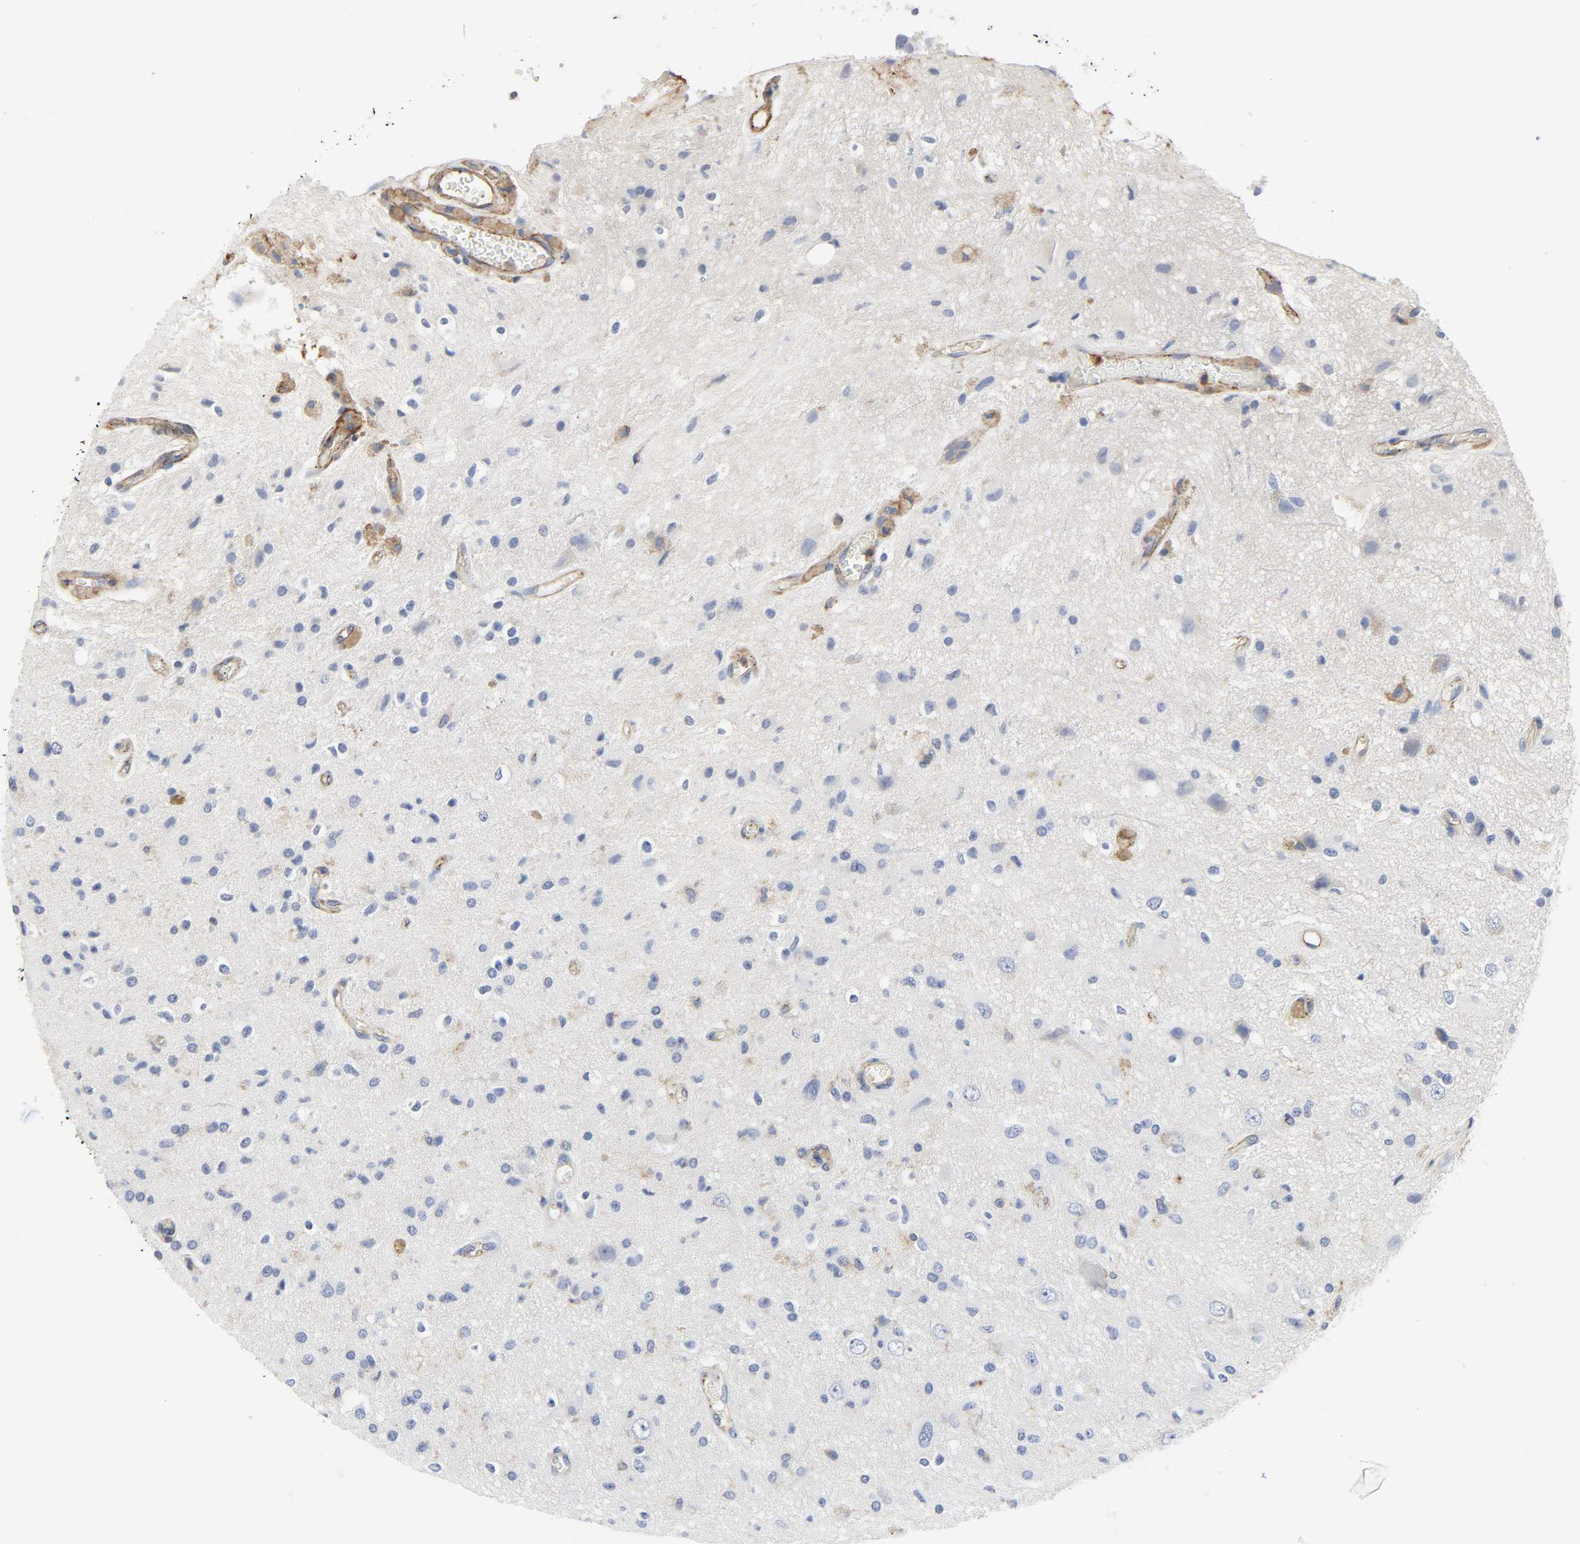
{"staining": {"intensity": "negative", "quantity": "none", "location": "none"}, "tissue": "glioma", "cell_type": "Tumor cells", "image_type": "cancer", "snomed": [{"axis": "morphology", "description": "Glioma, malignant, High grade"}, {"axis": "topography", "description": "Brain"}], "caption": "There is no significant expression in tumor cells of glioma.", "gene": "PECAM1", "patient": {"sex": "male", "age": 47}}